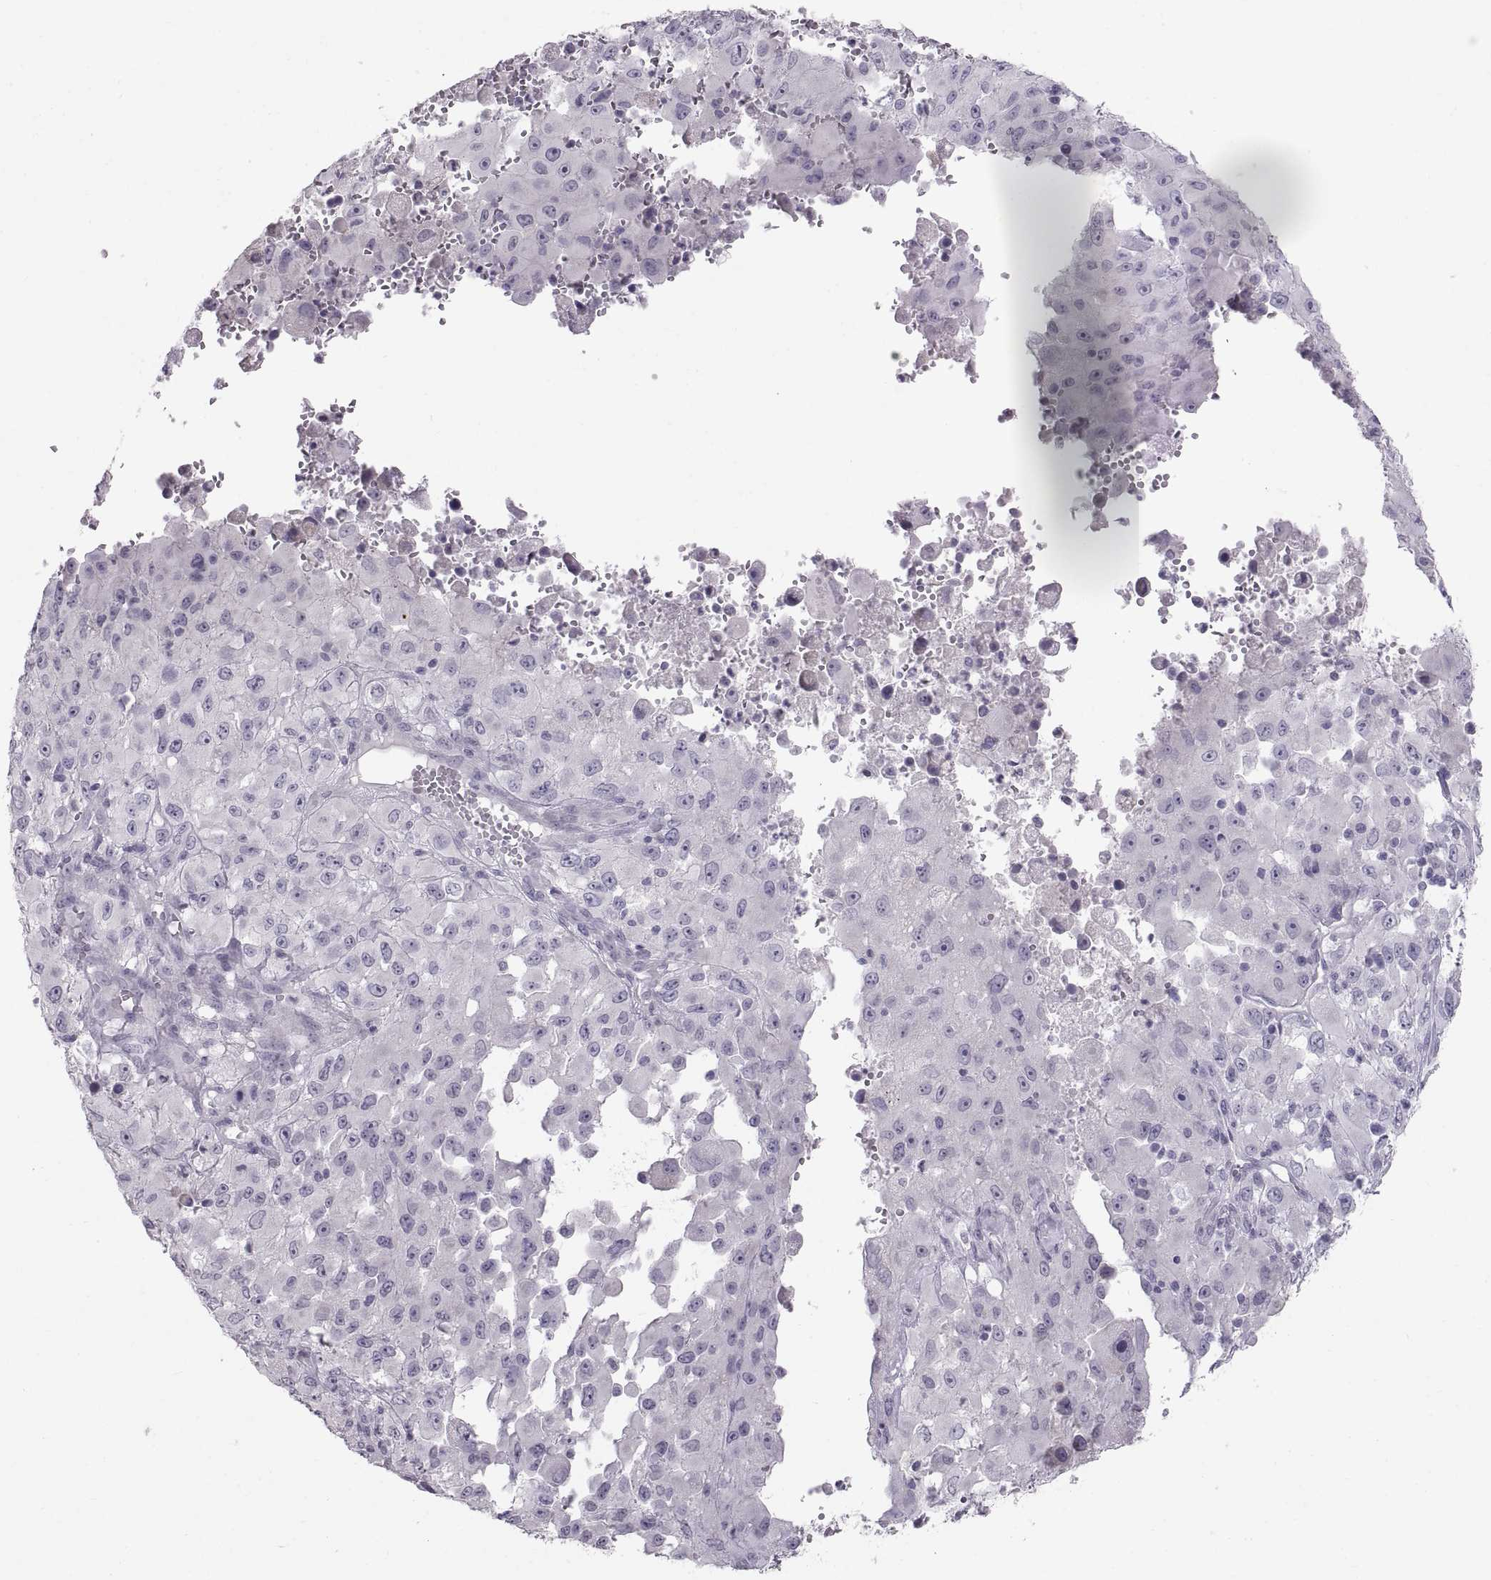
{"staining": {"intensity": "negative", "quantity": "none", "location": "none"}, "tissue": "melanoma", "cell_type": "Tumor cells", "image_type": "cancer", "snomed": [{"axis": "morphology", "description": "Malignant melanoma, Metastatic site"}, {"axis": "topography", "description": "Soft tissue"}], "caption": "Immunohistochemical staining of human malignant melanoma (metastatic site) shows no significant positivity in tumor cells.", "gene": "SPACDR", "patient": {"sex": "male", "age": 50}}